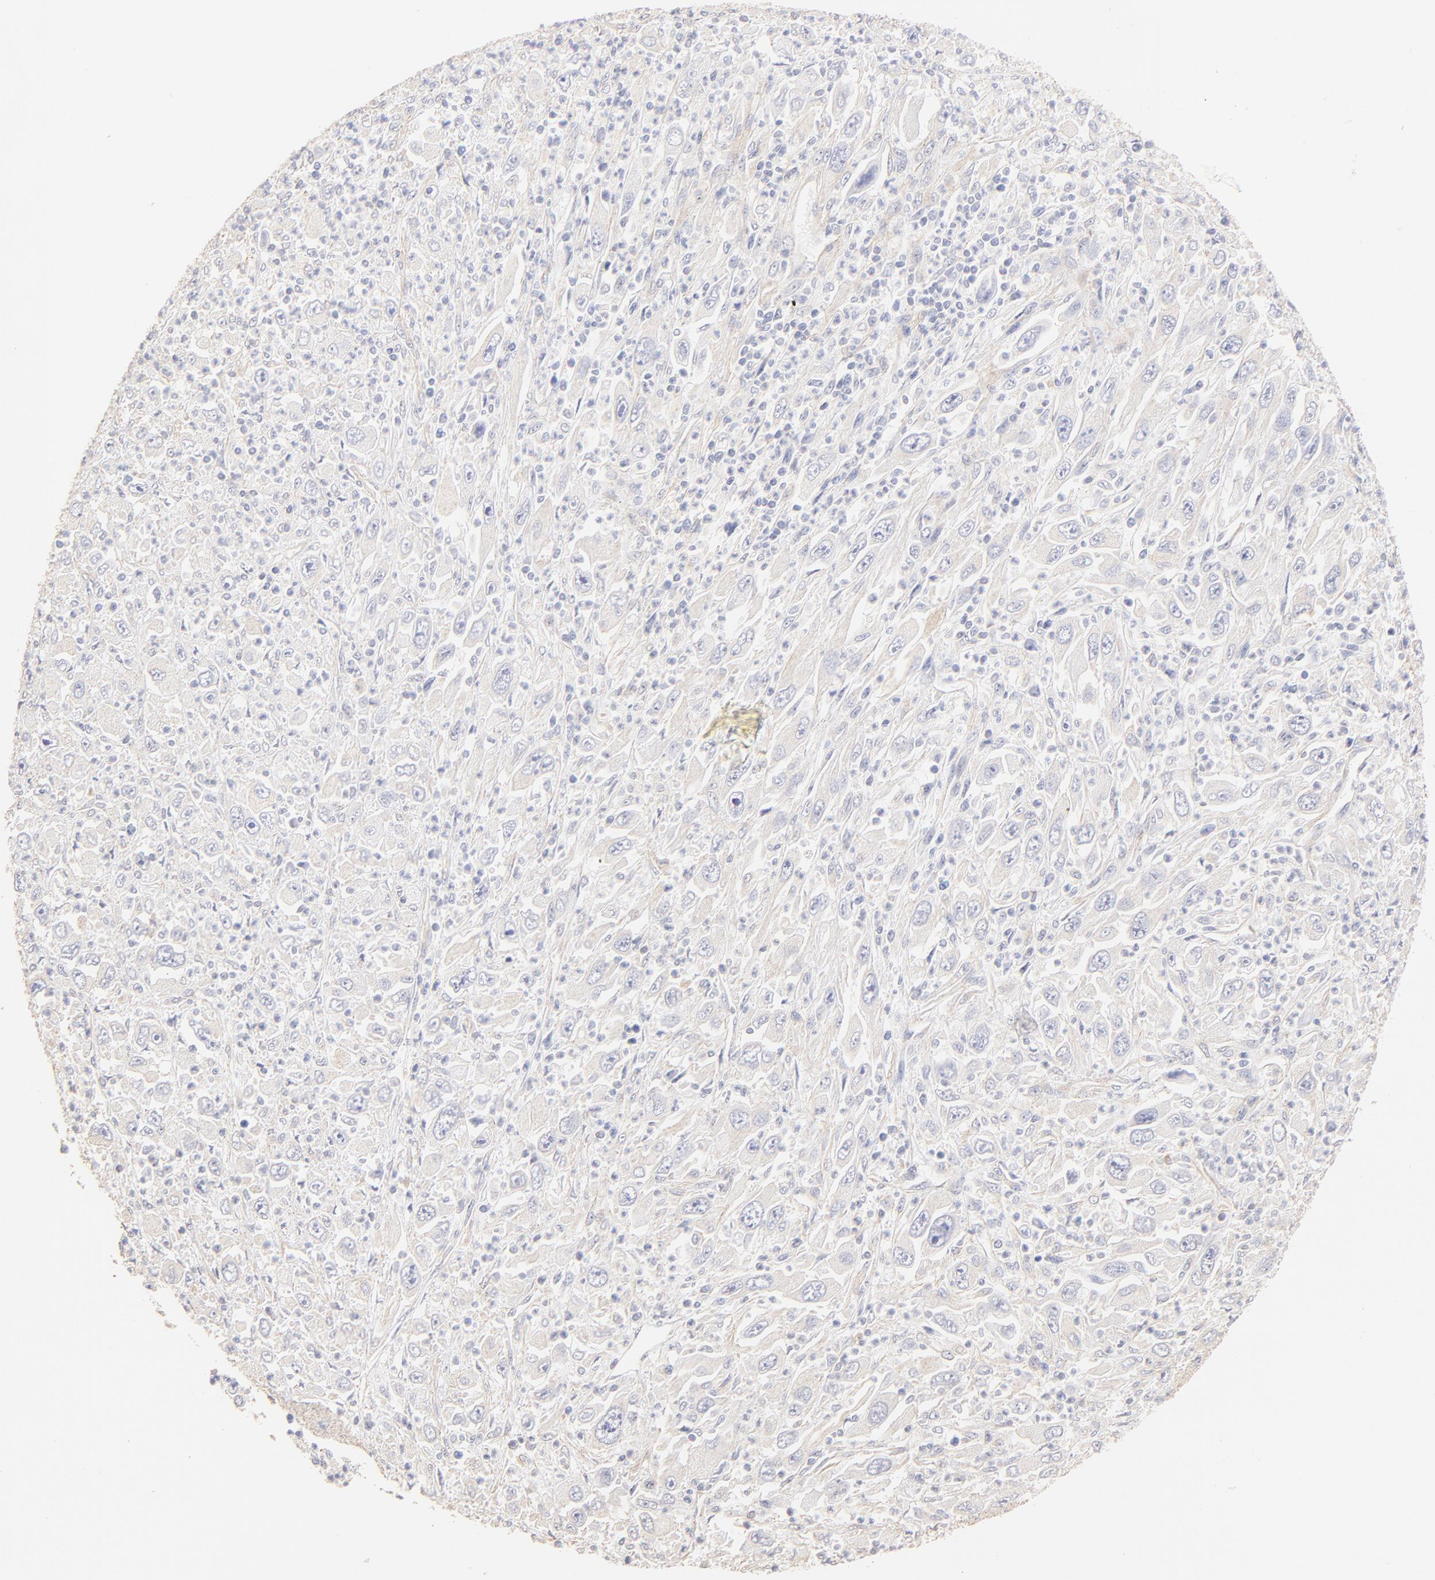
{"staining": {"intensity": "negative", "quantity": "none", "location": "none"}, "tissue": "melanoma", "cell_type": "Tumor cells", "image_type": "cancer", "snomed": [{"axis": "morphology", "description": "Malignant melanoma, Metastatic site"}, {"axis": "topography", "description": "Skin"}], "caption": "Malignant melanoma (metastatic site) stained for a protein using immunohistochemistry reveals no staining tumor cells.", "gene": "ACTRT1", "patient": {"sex": "female", "age": 56}}